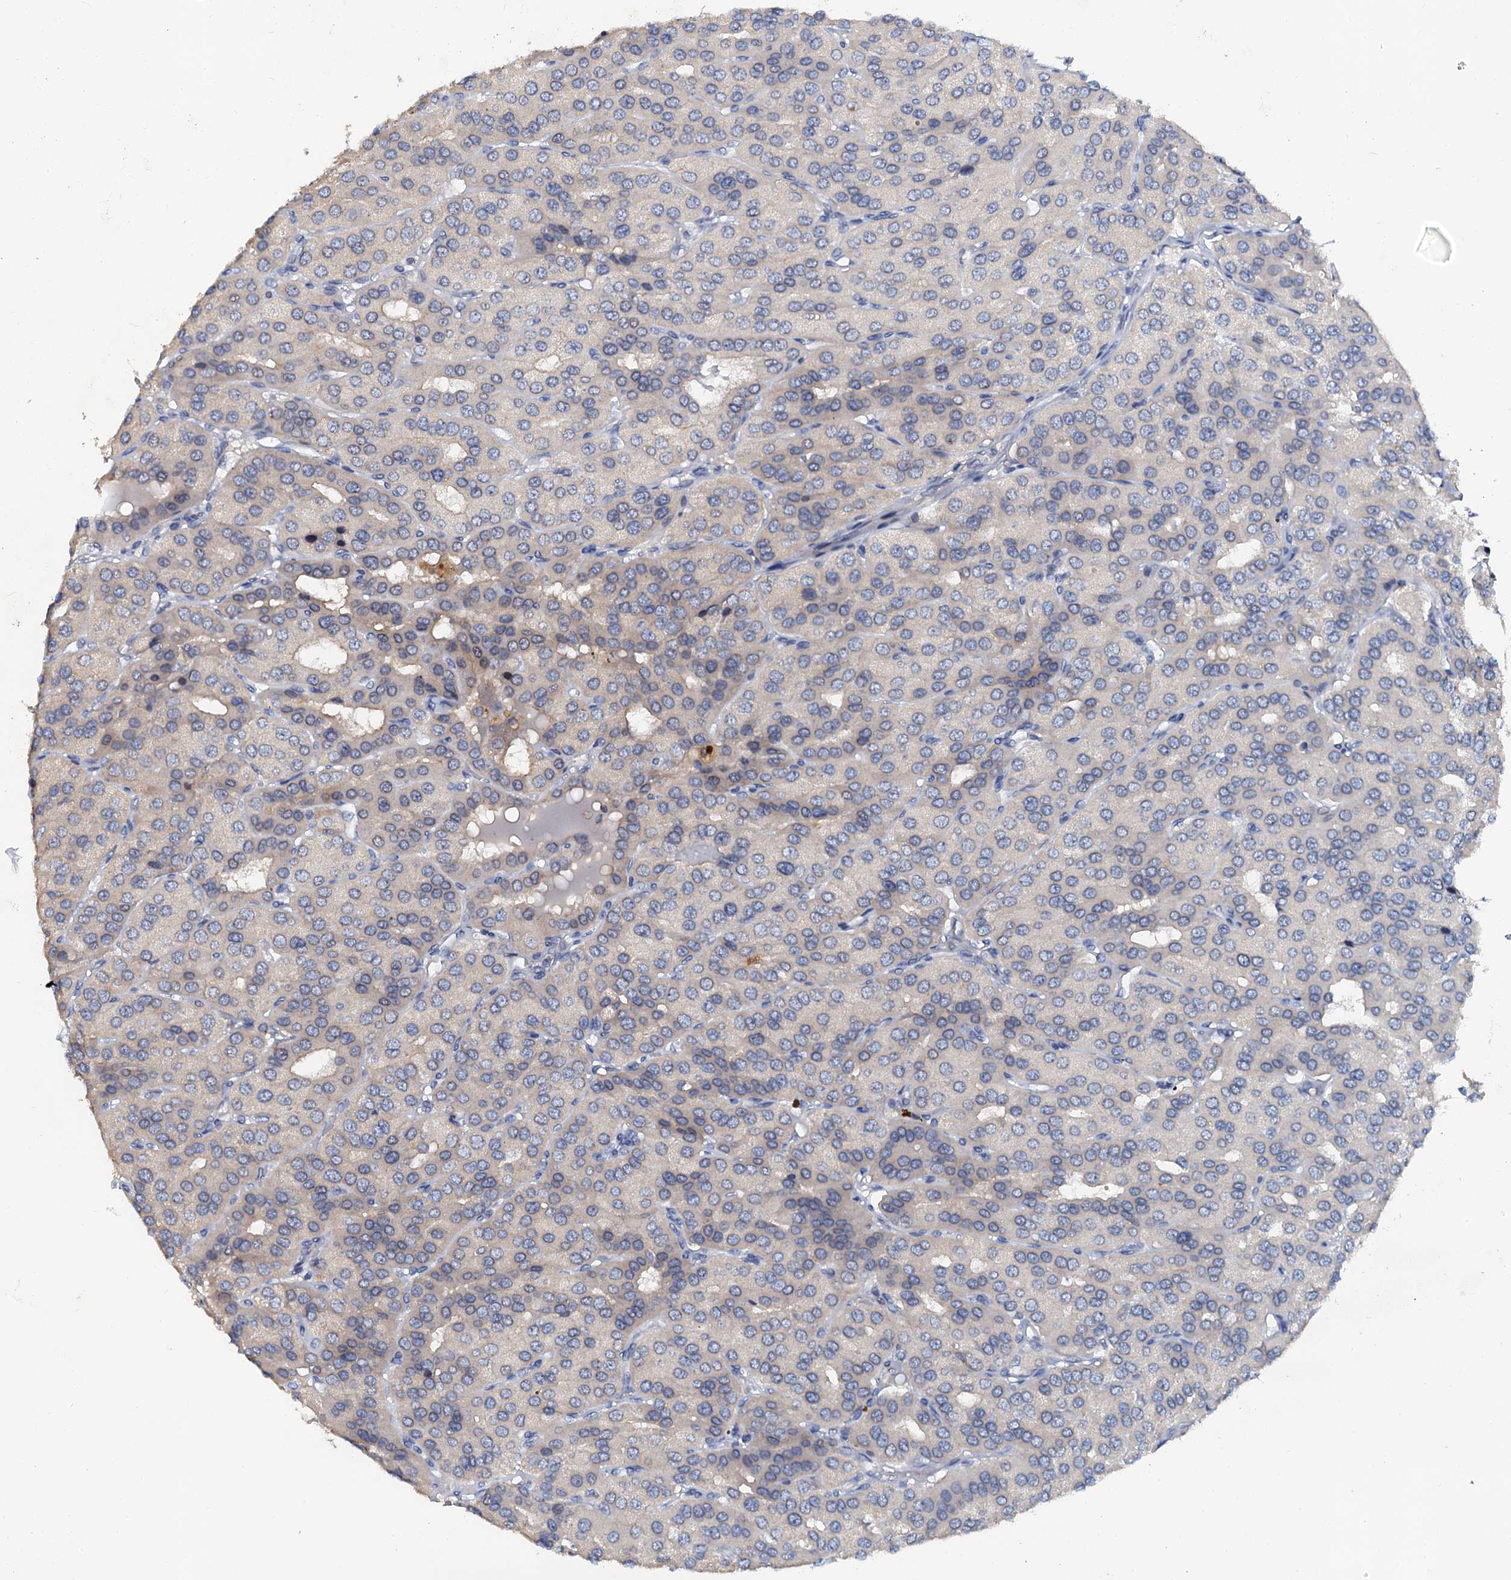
{"staining": {"intensity": "moderate", "quantity": "<25%", "location": "cytoplasmic/membranous"}, "tissue": "parathyroid gland", "cell_type": "Glandular cells", "image_type": "normal", "snomed": [{"axis": "morphology", "description": "Normal tissue, NOS"}, {"axis": "morphology", "description": "Adenoma, NOS"}, {"axis": "topography", "description": "Parathyroid gland"}], "caption": "High-power microscopy captured an IHC image of normal parathyroid gland, revealing moderate cytoplasmic/membranous staining in about <25% of glandular cells.", "gene": "NALF1", "patient": {"sex": "female", "age": 86}}